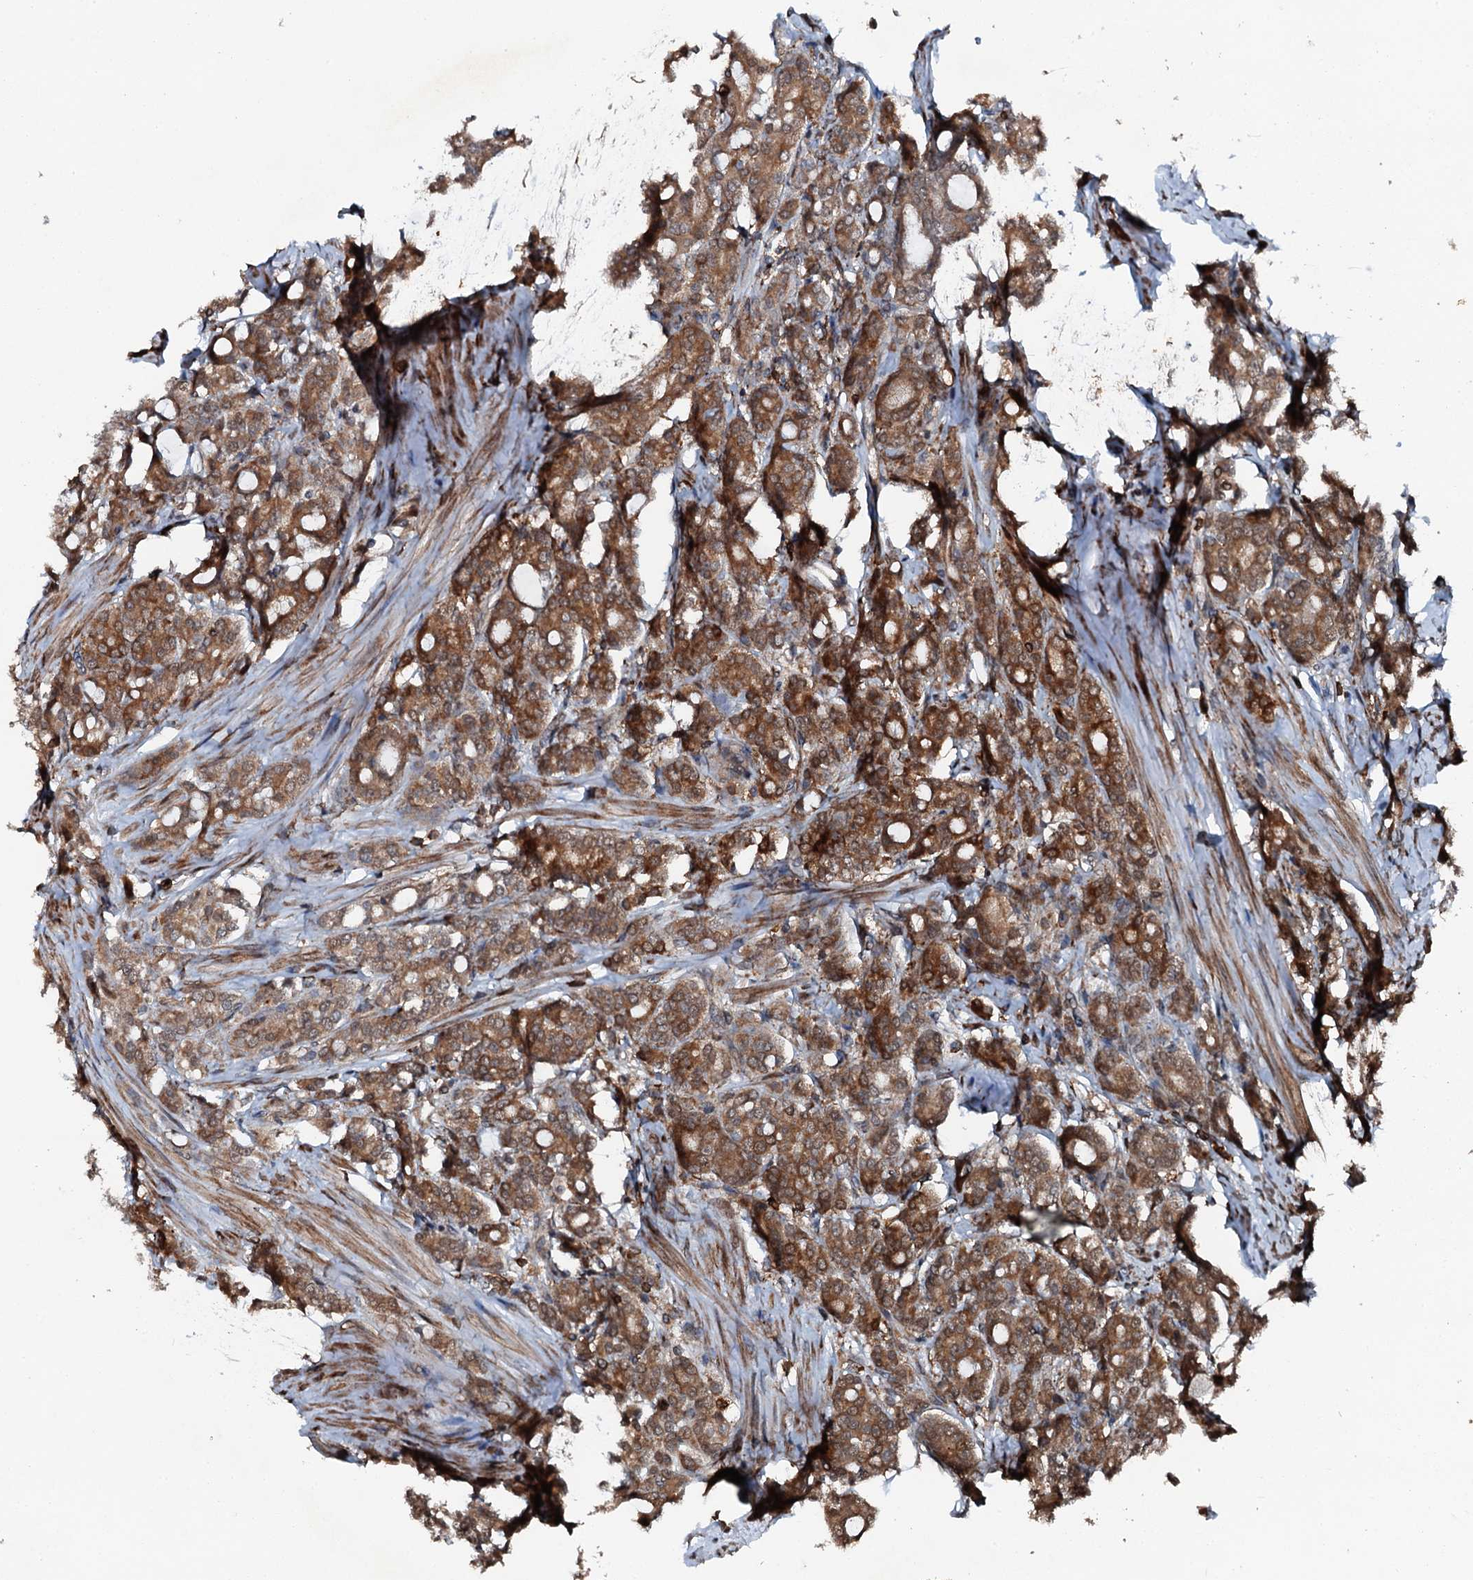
{"staining": {"intensity": "strong", "quantity": ">75%", "location": "cytoplasmic/membranous"}, "tissue": "prostate cancer", "cell_type": "Tumor cells", "image_type": "cancer", "snomed": [{"axis": "morphology", "description": "Adenocarcinoma, High grade"}, {"axis": "topography", "description": "Prostate"}], "caption": "There is high levels of strong cytoplasmic/membranous staining in tumor cells of prostate high-grade adenocarcinoma, as demonstrated by immunohistochemical staining (brown color).", "gene": "EDC4", "patient": {"sex": "male", "age": 62}}